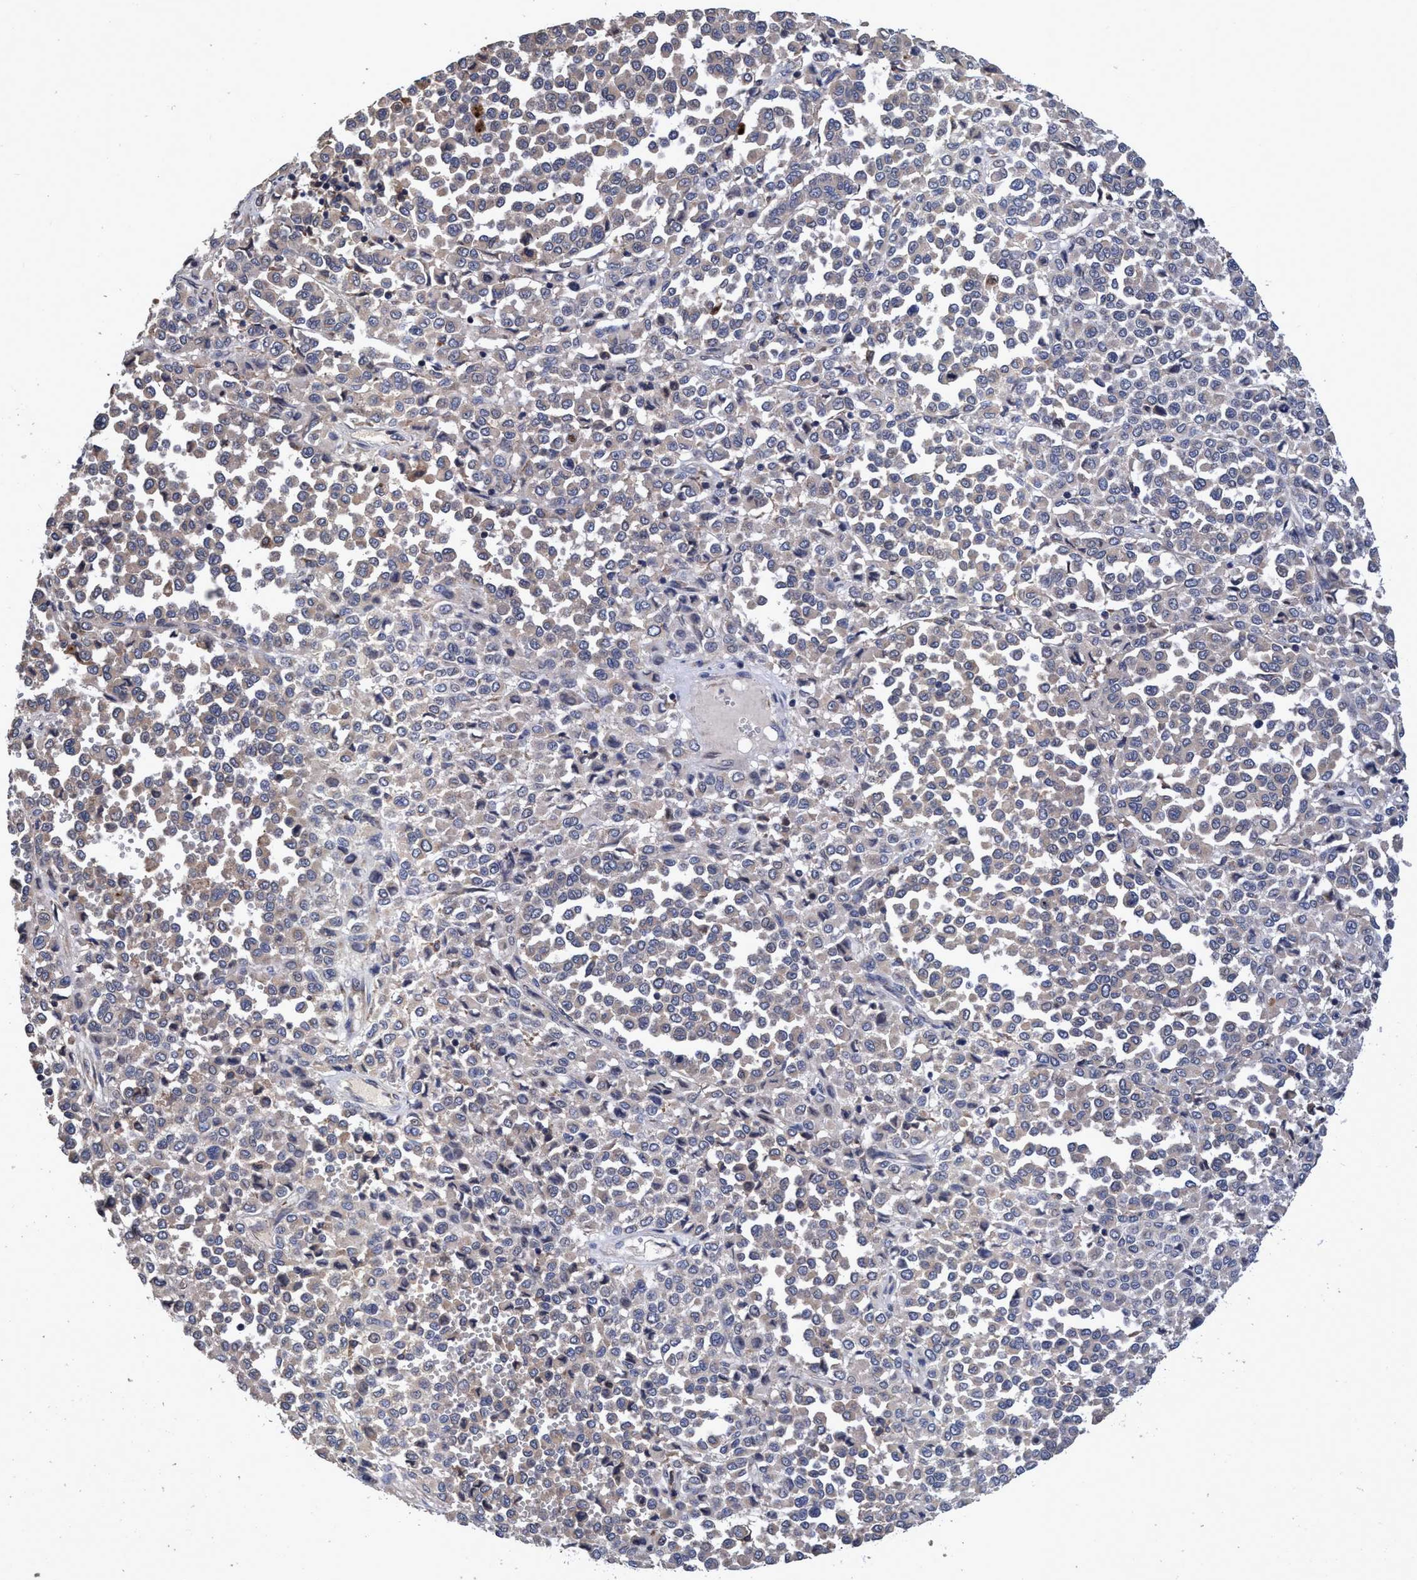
{"staining": {"intensity": "negative", "quantity": "none", "location": "none"}, "tissue": "melanoma", "cell_type": "Tumor cells", "image_type": "cancer", "snomed": [{"axis": "morphology", "description": "Malignant melanoma, Metastatic site"}, {"axis": "topography", "description": "Pancreas"}], "caption": "Immunohistochemistry (IHC) micrograph of neoplastic tissue: malignant melanoma (metastatic site) stained with DAB (3,3'-diaminobenzidine) demonstrates no significant protein positivity in tumor cells.", "gene": "CALCOCO2", "patient": {"sex": "female", "age": 30}}